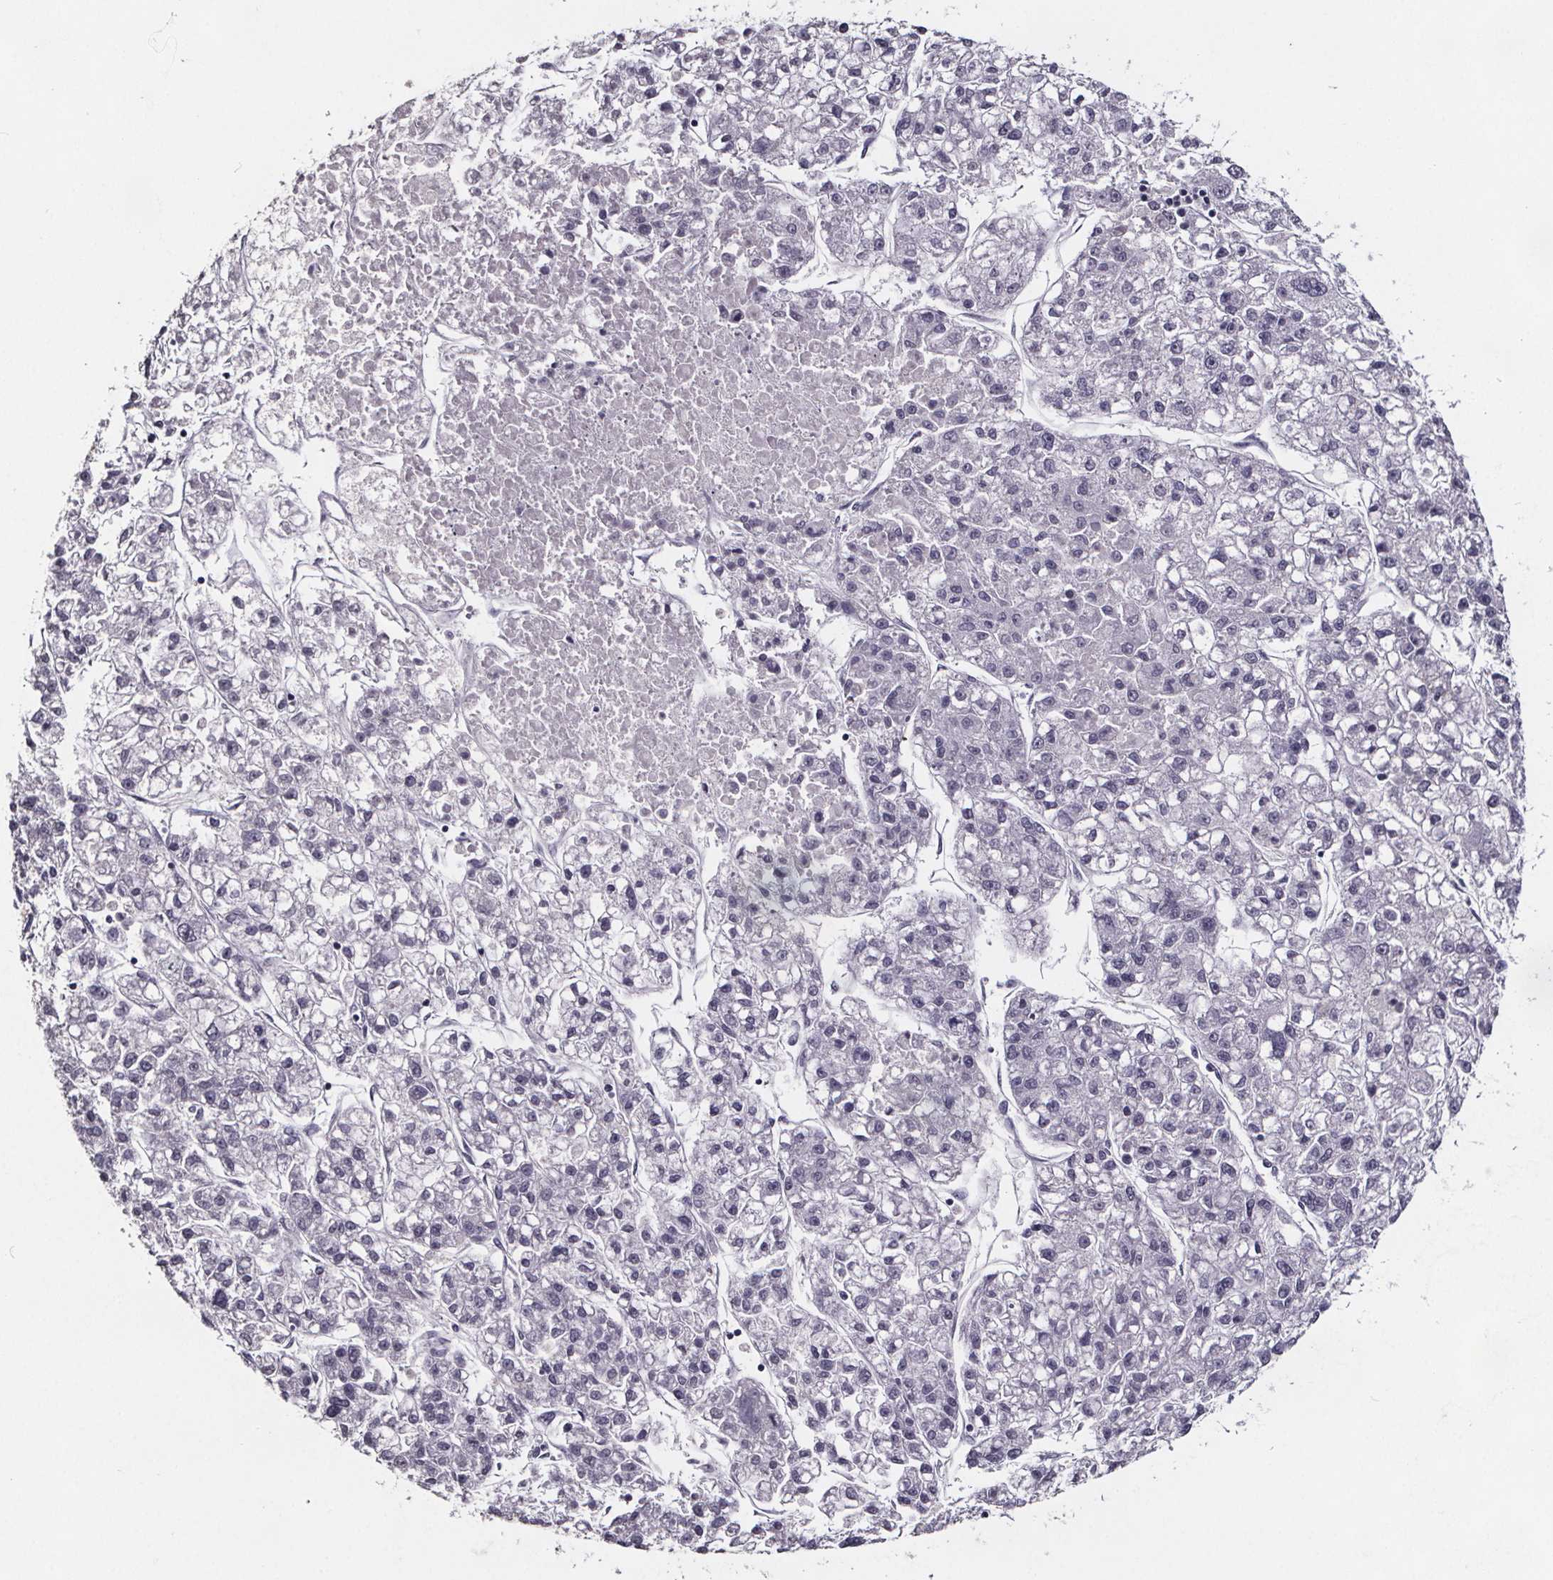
{"staining": {"intensity": "negative", "quantity": "none", "location": "none"}, "tissue": "liver cancer", "cell_type": "Tumor cells", "image_type": "cancer", "snomed": [{"axis": "morphology", "description": "Carcinoma, Hepatocellular, NOS"}, {"axis": "topography", "description": "Liver"}], "caption": "This is an immunohistochemistry (IHC) histopathology image of liver hepatocellular carcinoma. There is no expression in tumor cells.", "gene": "AR", "patient": {"sex": "male", "age": 56}}